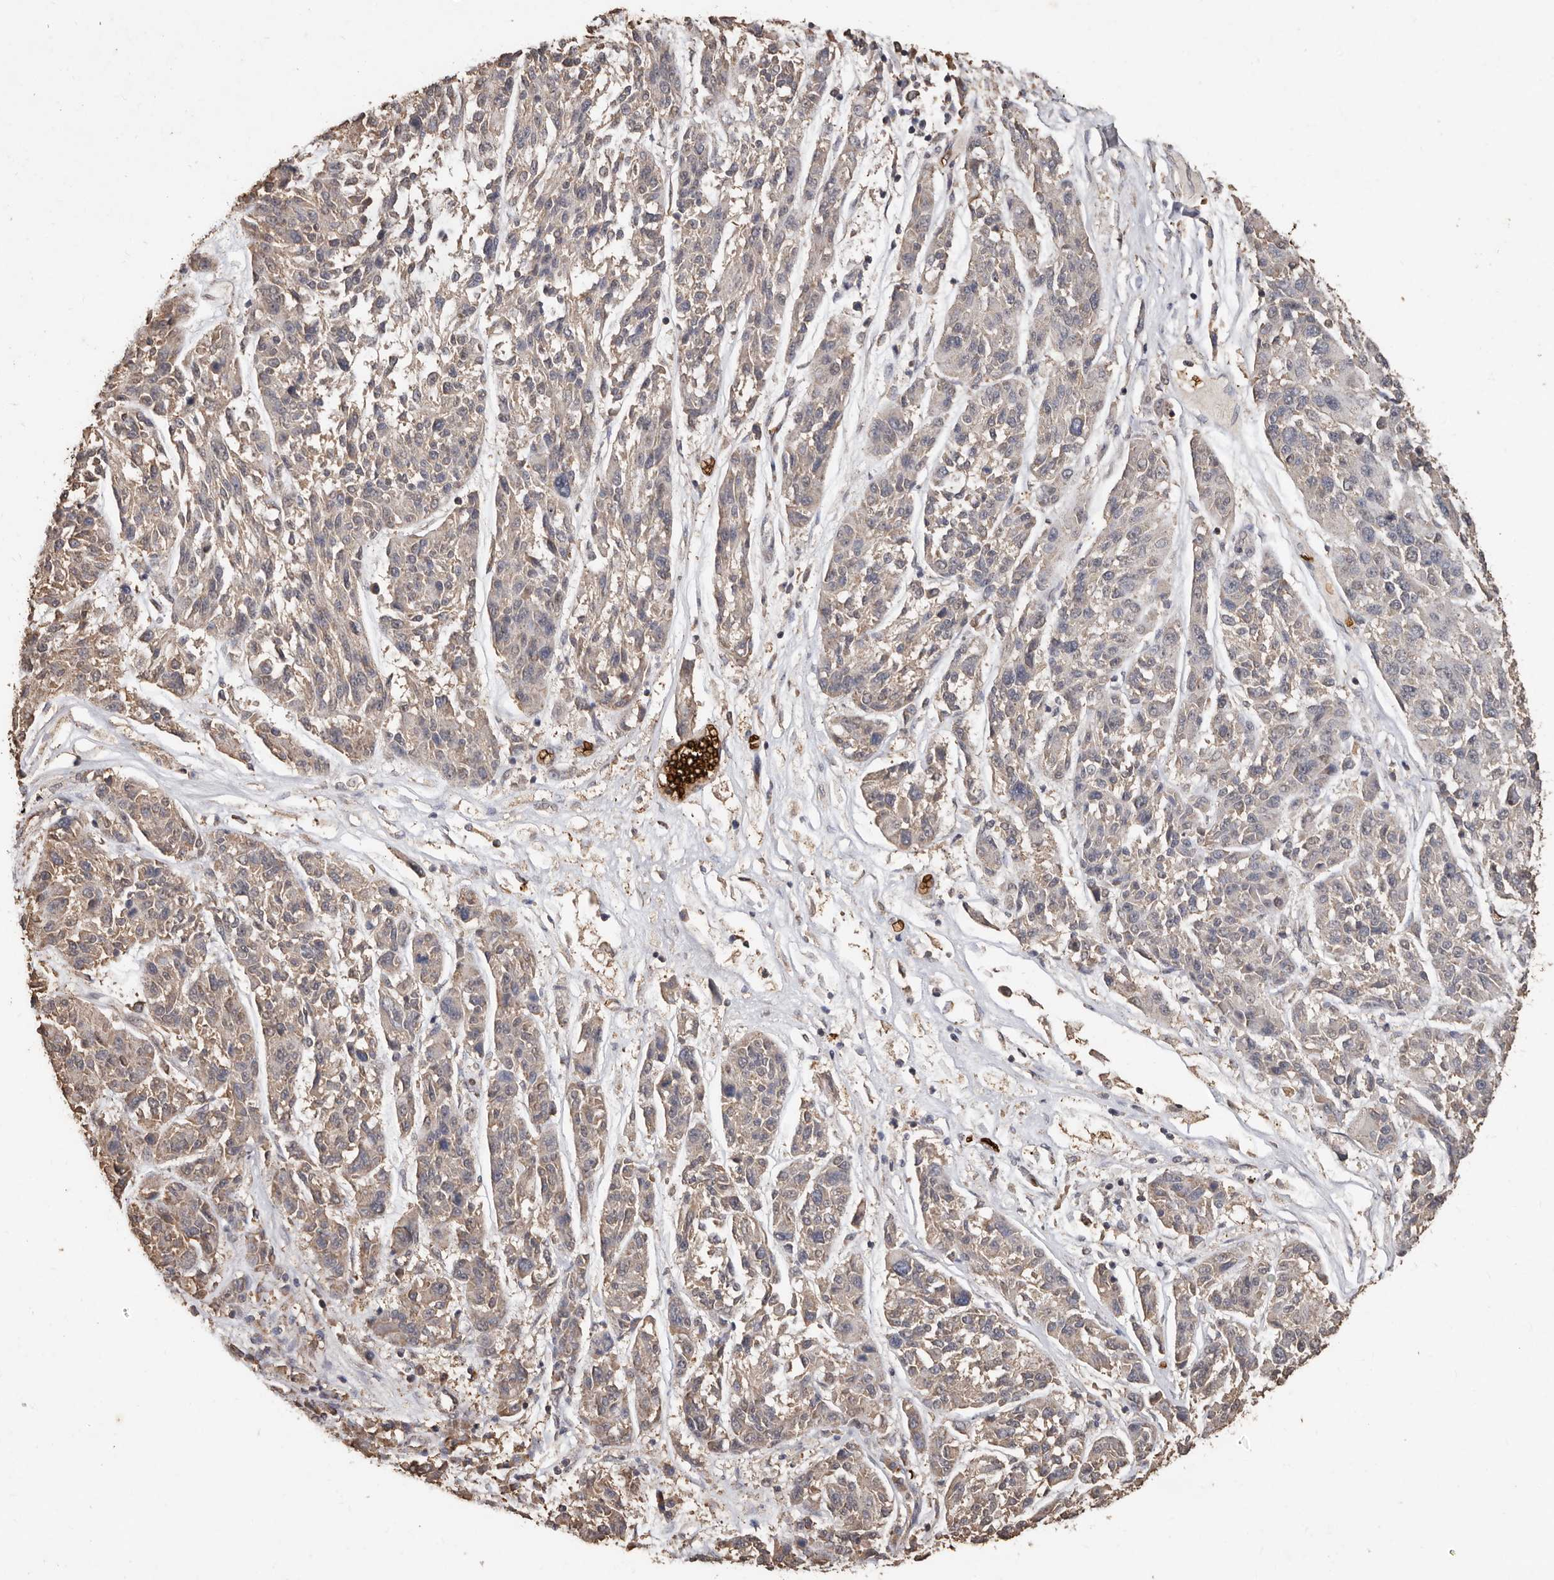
{"staining": {"intensity": "negative", "quantity": "none", "location": "none"}, "tissue": "melanoma", "cell_type": "Tumor cells", "image_type": "cancer", "snomed": [{"axis": "morphology", "description": "Malignant melanoma, NOS"}, {"axis": "topography", "description": "Skin"}], "caption": "There is no significant positivity in tumor cells of malignant melanoma. (IHC, brightfield microscopy, high magnification).", "gene": "GRAMD2A", "patient": {"sex": "male", "age": 53}}